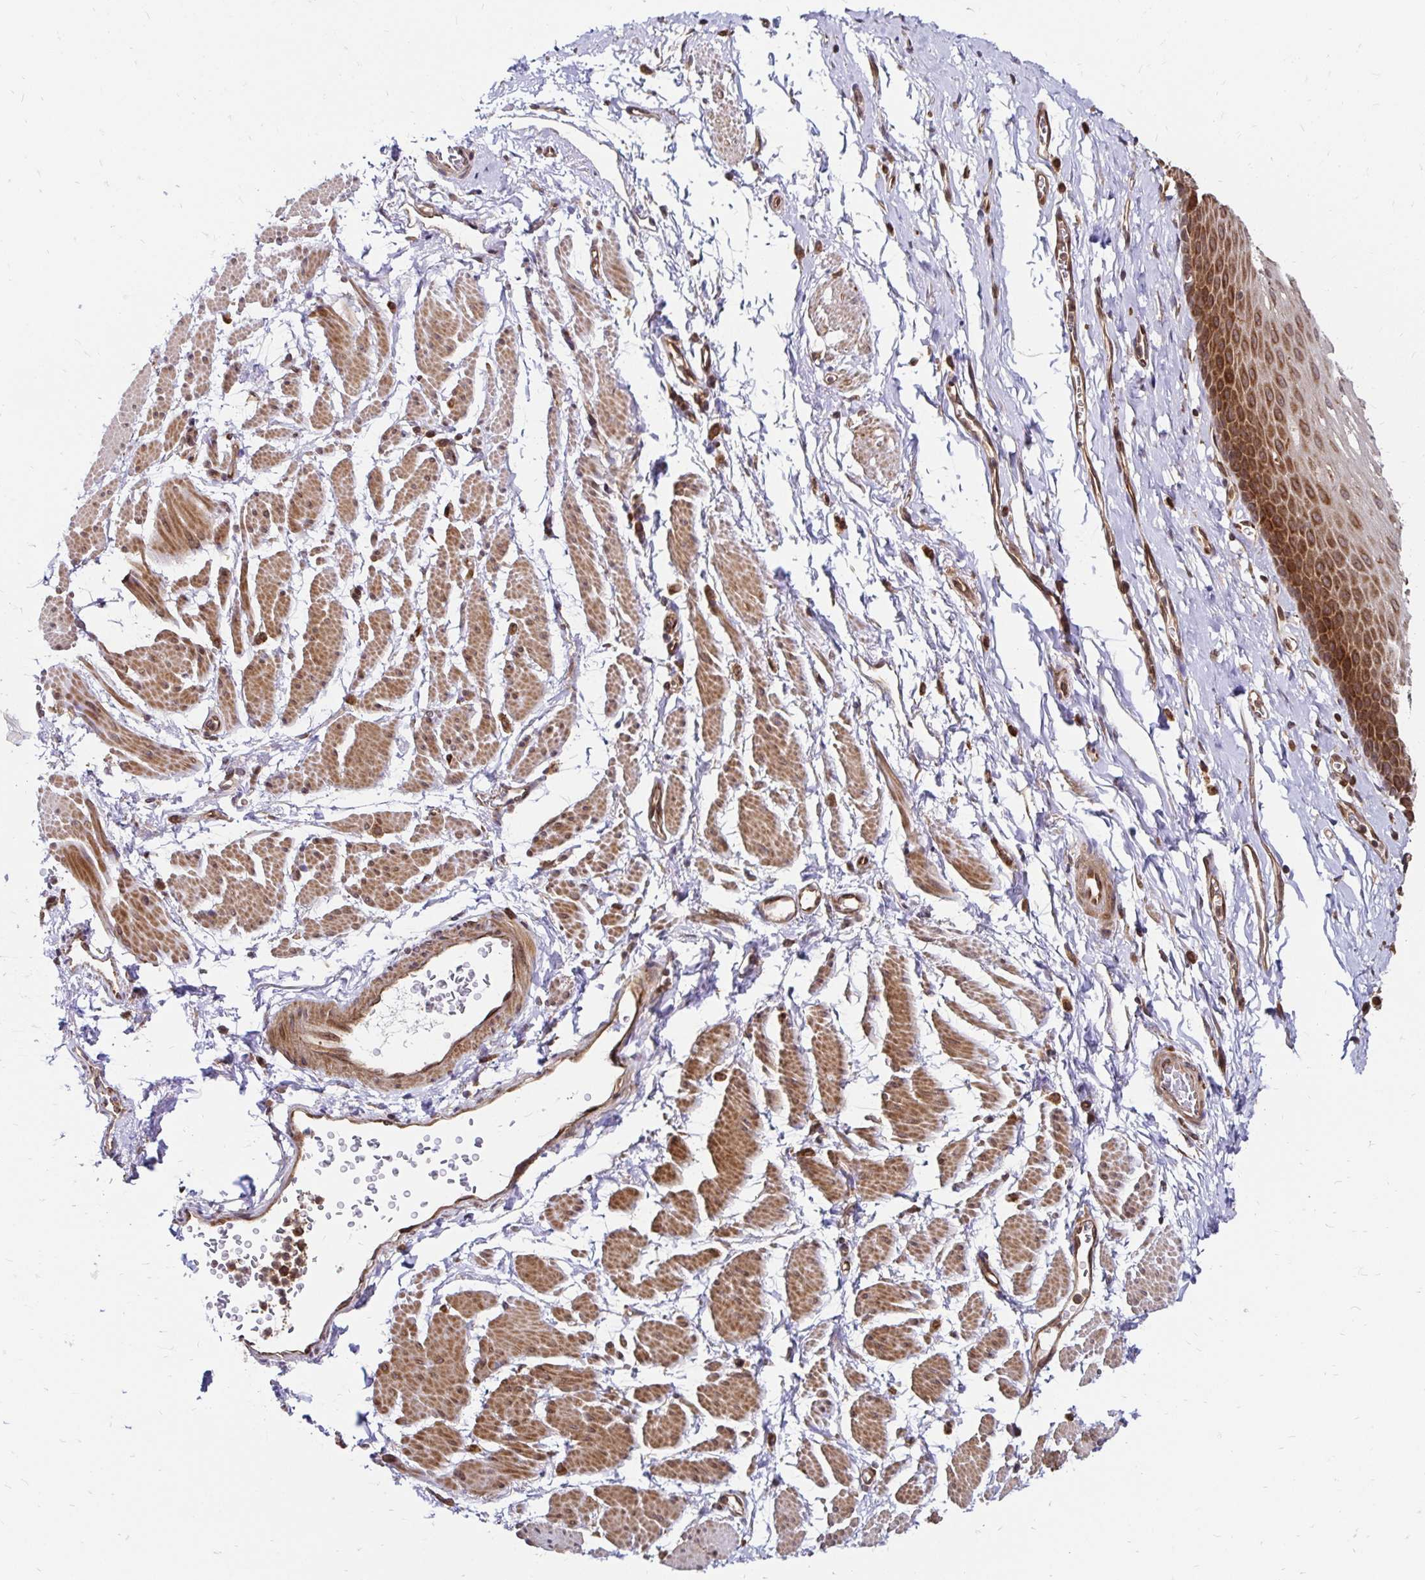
{"staining": {"intensity": "strong", "quantity": ">75%", "location": "cytoplasmic/membranous"}, "tissue": "esophagus", "cell_type": "Squamous epithelial cells", "image_type": "normal", "snomed": [{"axis": "morphology", "description": "Normal tissue, NOS"}, {"axis": "topography", "description": "Esophagus"}], "caption": "Brown immunohistochemical staining in unremarkable esophagus displays strong cytoplasmic/membranous staining in approximately >75% of squamous epithelial cells. Nuclei are stained in blue.", "gene": "ZW10", "patient": {"sex": "male", "age": 70}}